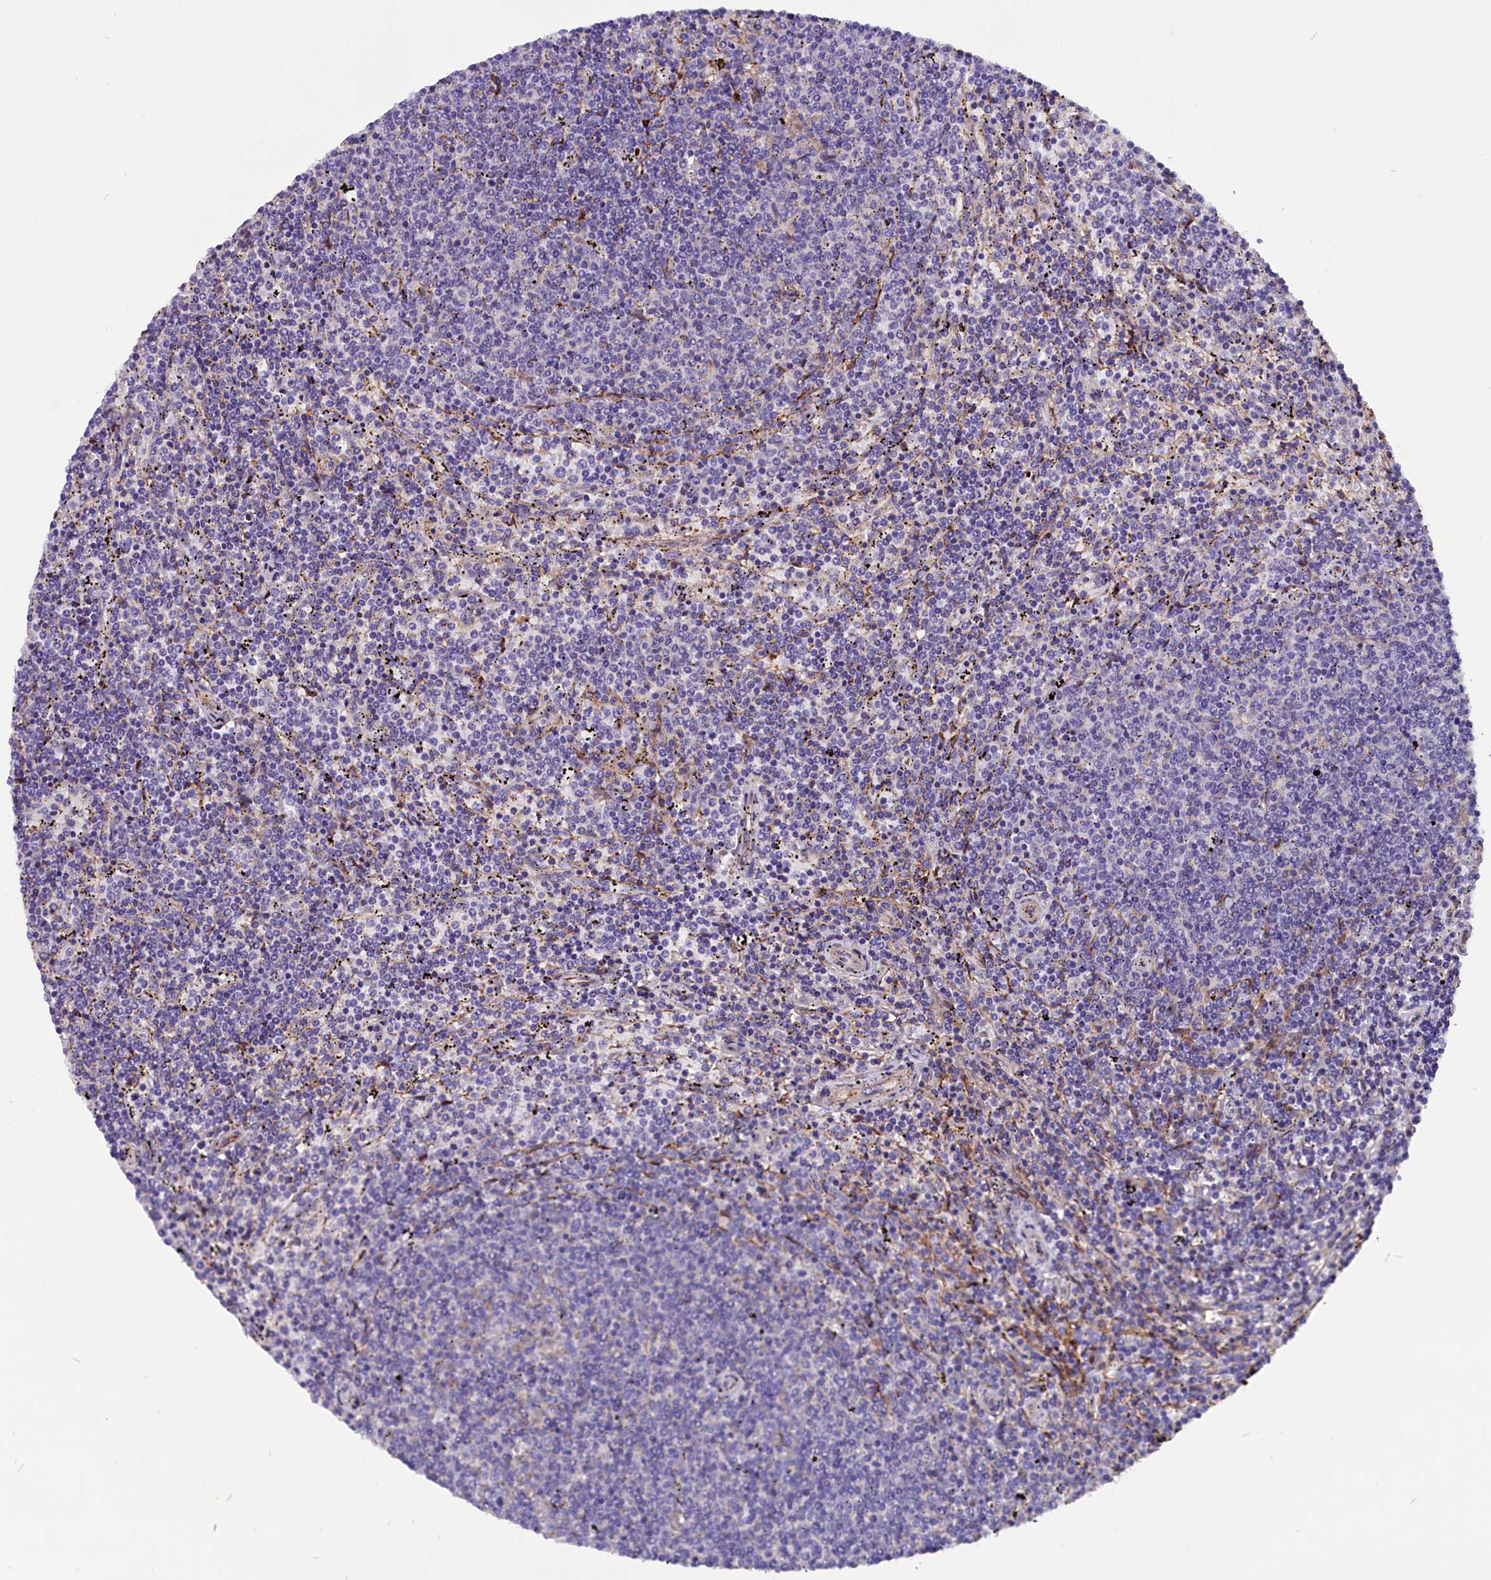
{"staining": {"intensity": "negative", "quantity": "none", "location": "none"}, "tissue": "lymphoma", "cell_type": "Tumor cells", "image_type": "cancer", "snomed": [{"axis": "morphology", "description": "Malignant lymphoma, non-Hodgkin's type, Low grade"}, {"axis": "topography", "description": "Spleen"}], "caption": "The immunohistochemistry (IHC) image has no significant expression in tumor cells of low-grade malignant lymphoma, non-Hodgkin's type tissue. (DAB (3,3'-diaminobenzidine) immunohistochemistry (IHC), high magnification).", "gene": "ZNF749", "patient": {"sex": "female", "age": 50}}